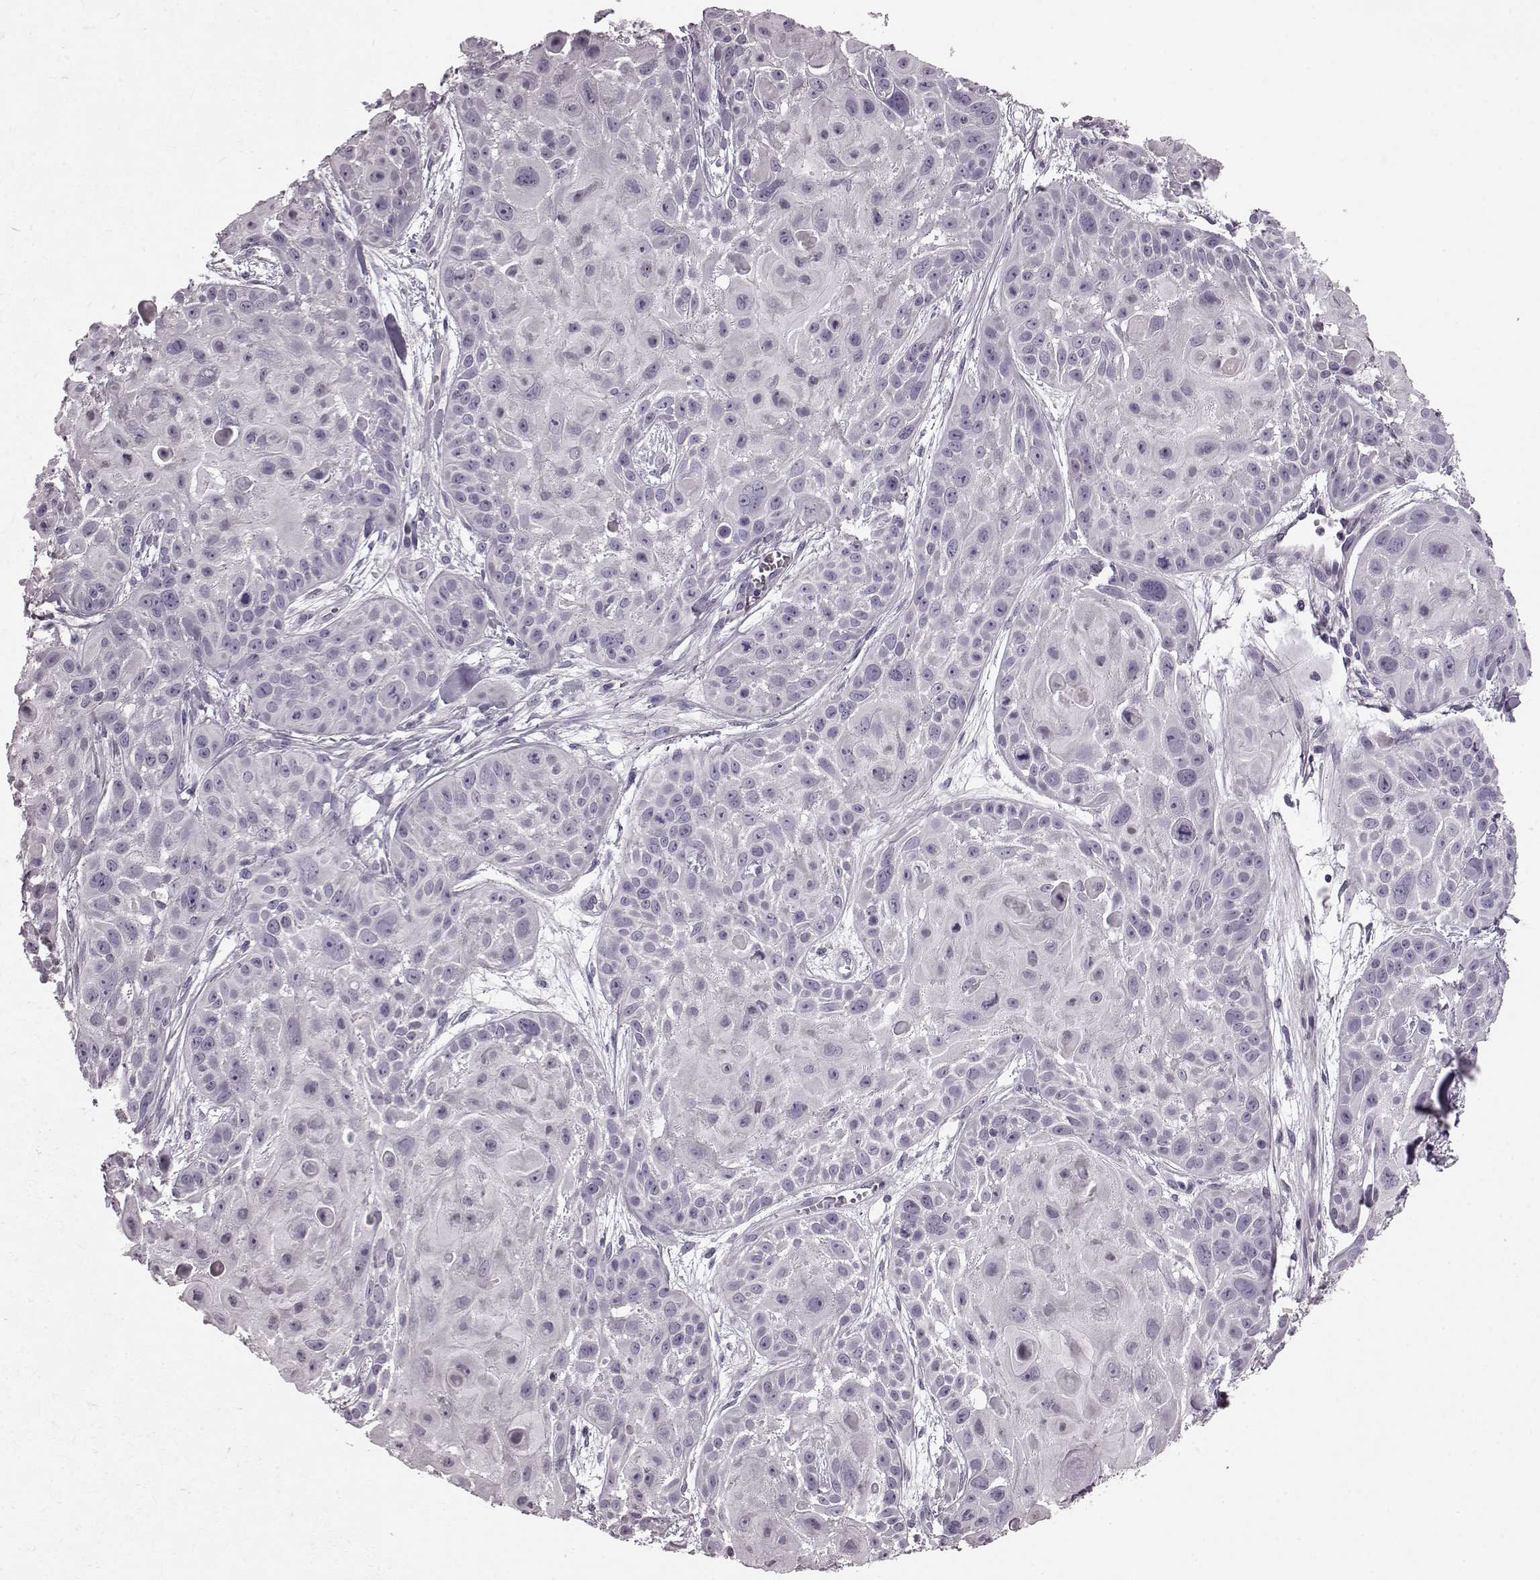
{"staining": {"intensity": "negative", "quantity": "none", "location": "none"}, "tissue": "skin cancer", "cell_type": "Tumor cells", "image_type": "cancer", "snomed": [{"axis": "morphology", "description": "Squamous cell carcinoma, NOS"}, {"axis": "topography", "description": "Skin"}, {"axis": "topography", "description": "Anal"}], "caption": "IHC micrograph of neoplastic tissue: human squamous cell carcinoma (skin) stained with DAB (3,3'-diaminobenzidine) reveals no significant protein staining in tumor cells.", "gene": "CST7", "patient": {"sex": "female", "age": 75}}